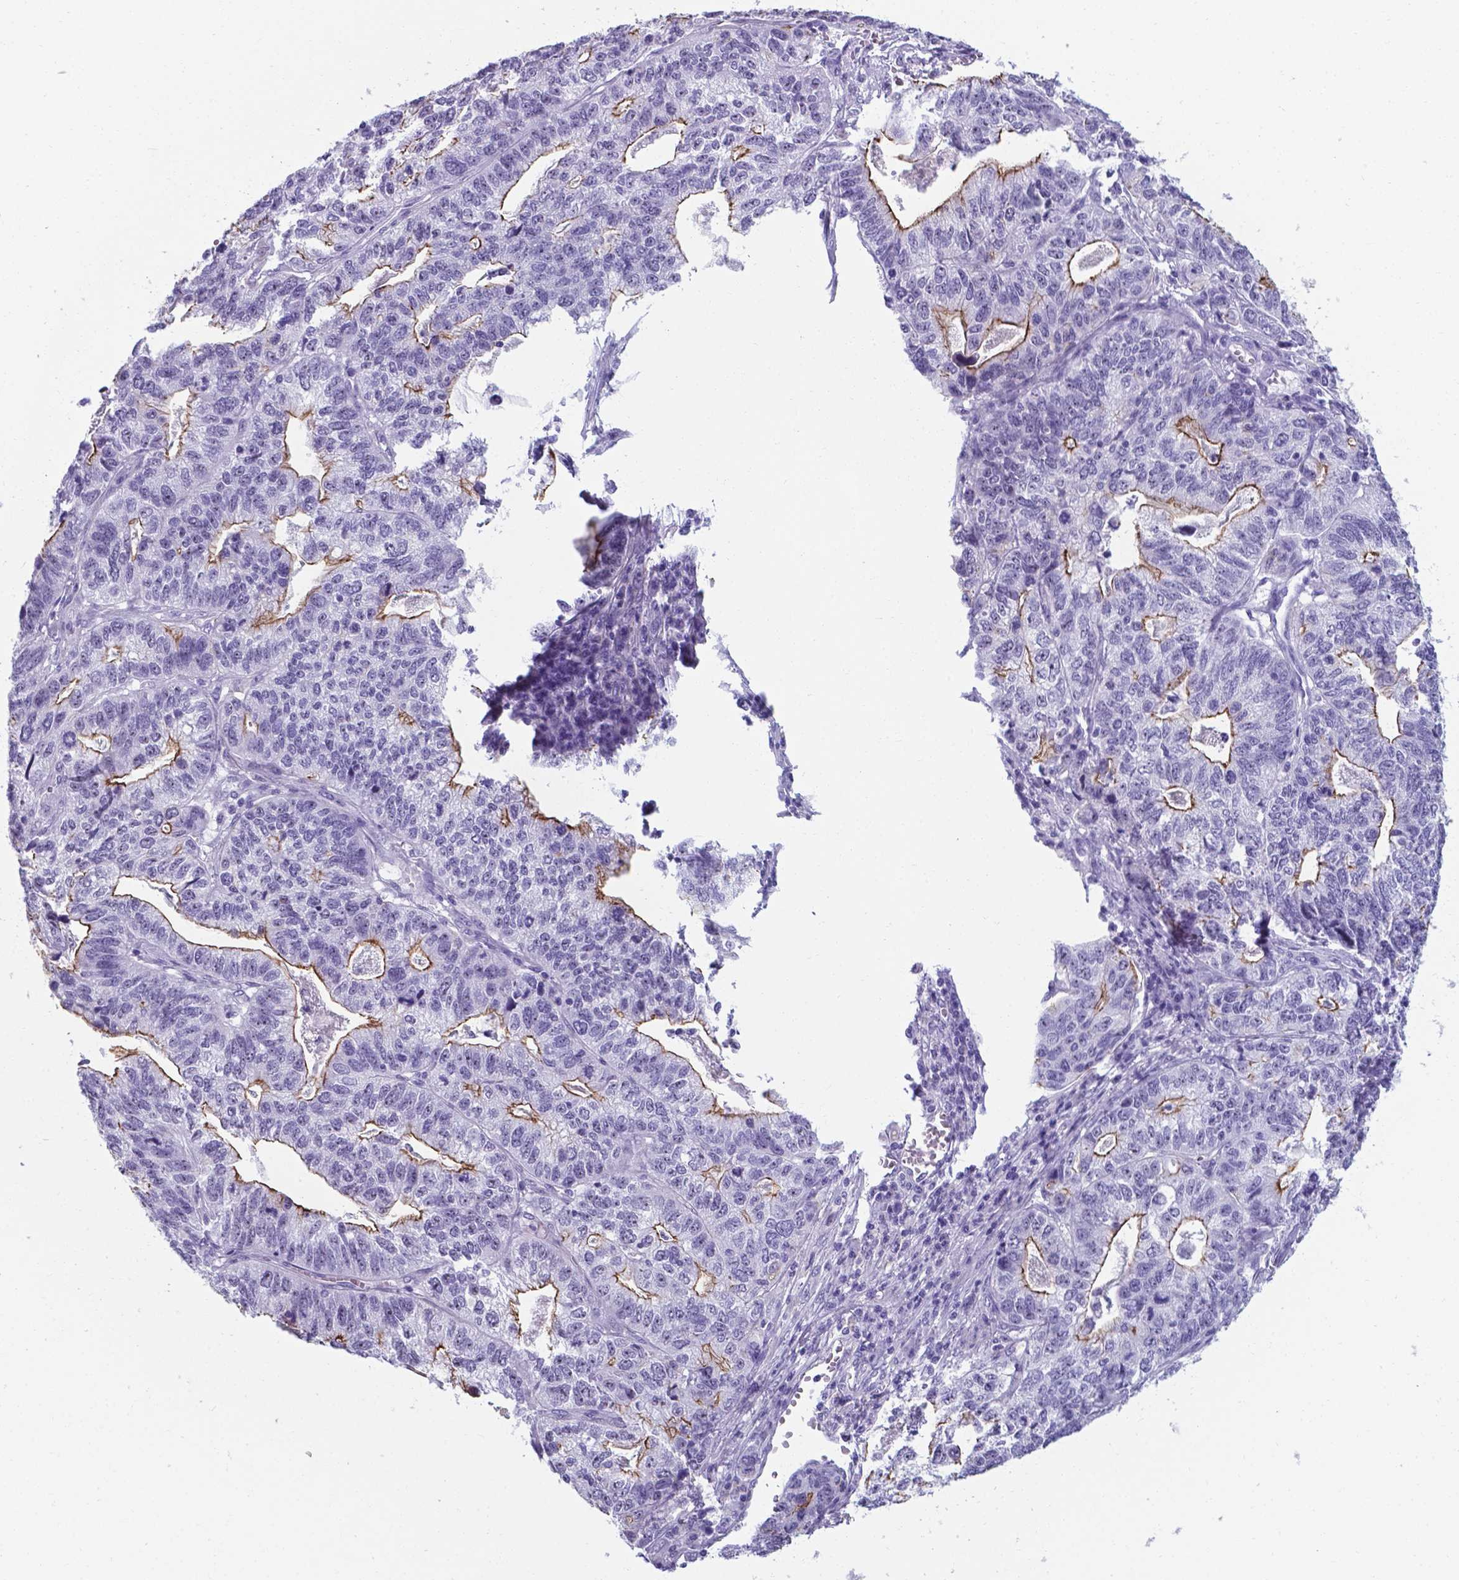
{"staining": {"intensity": "strong", "quantity": "25%-75%", "location": "cytoplasmic/membranous"}, "tissue": "stomach cancer", "cell_type": "Tumor cells", "image_type": "cancer", "snomed": [{"axis": "morphology", "description": "Adenocarcinoma, NOS"}, {"axis": "topography", "description": "Stomach, upper"}], "caption": "IHC (DAB (3,3'-diaminobenzidine)) staining of adenocarcinoma (stomach) displays strong cytoplasmic/membranous protein staining in approximately 25%-75% of tumor cells.", "gene": "AP5B1", "patient": {"sex": "female", "age": 67}}